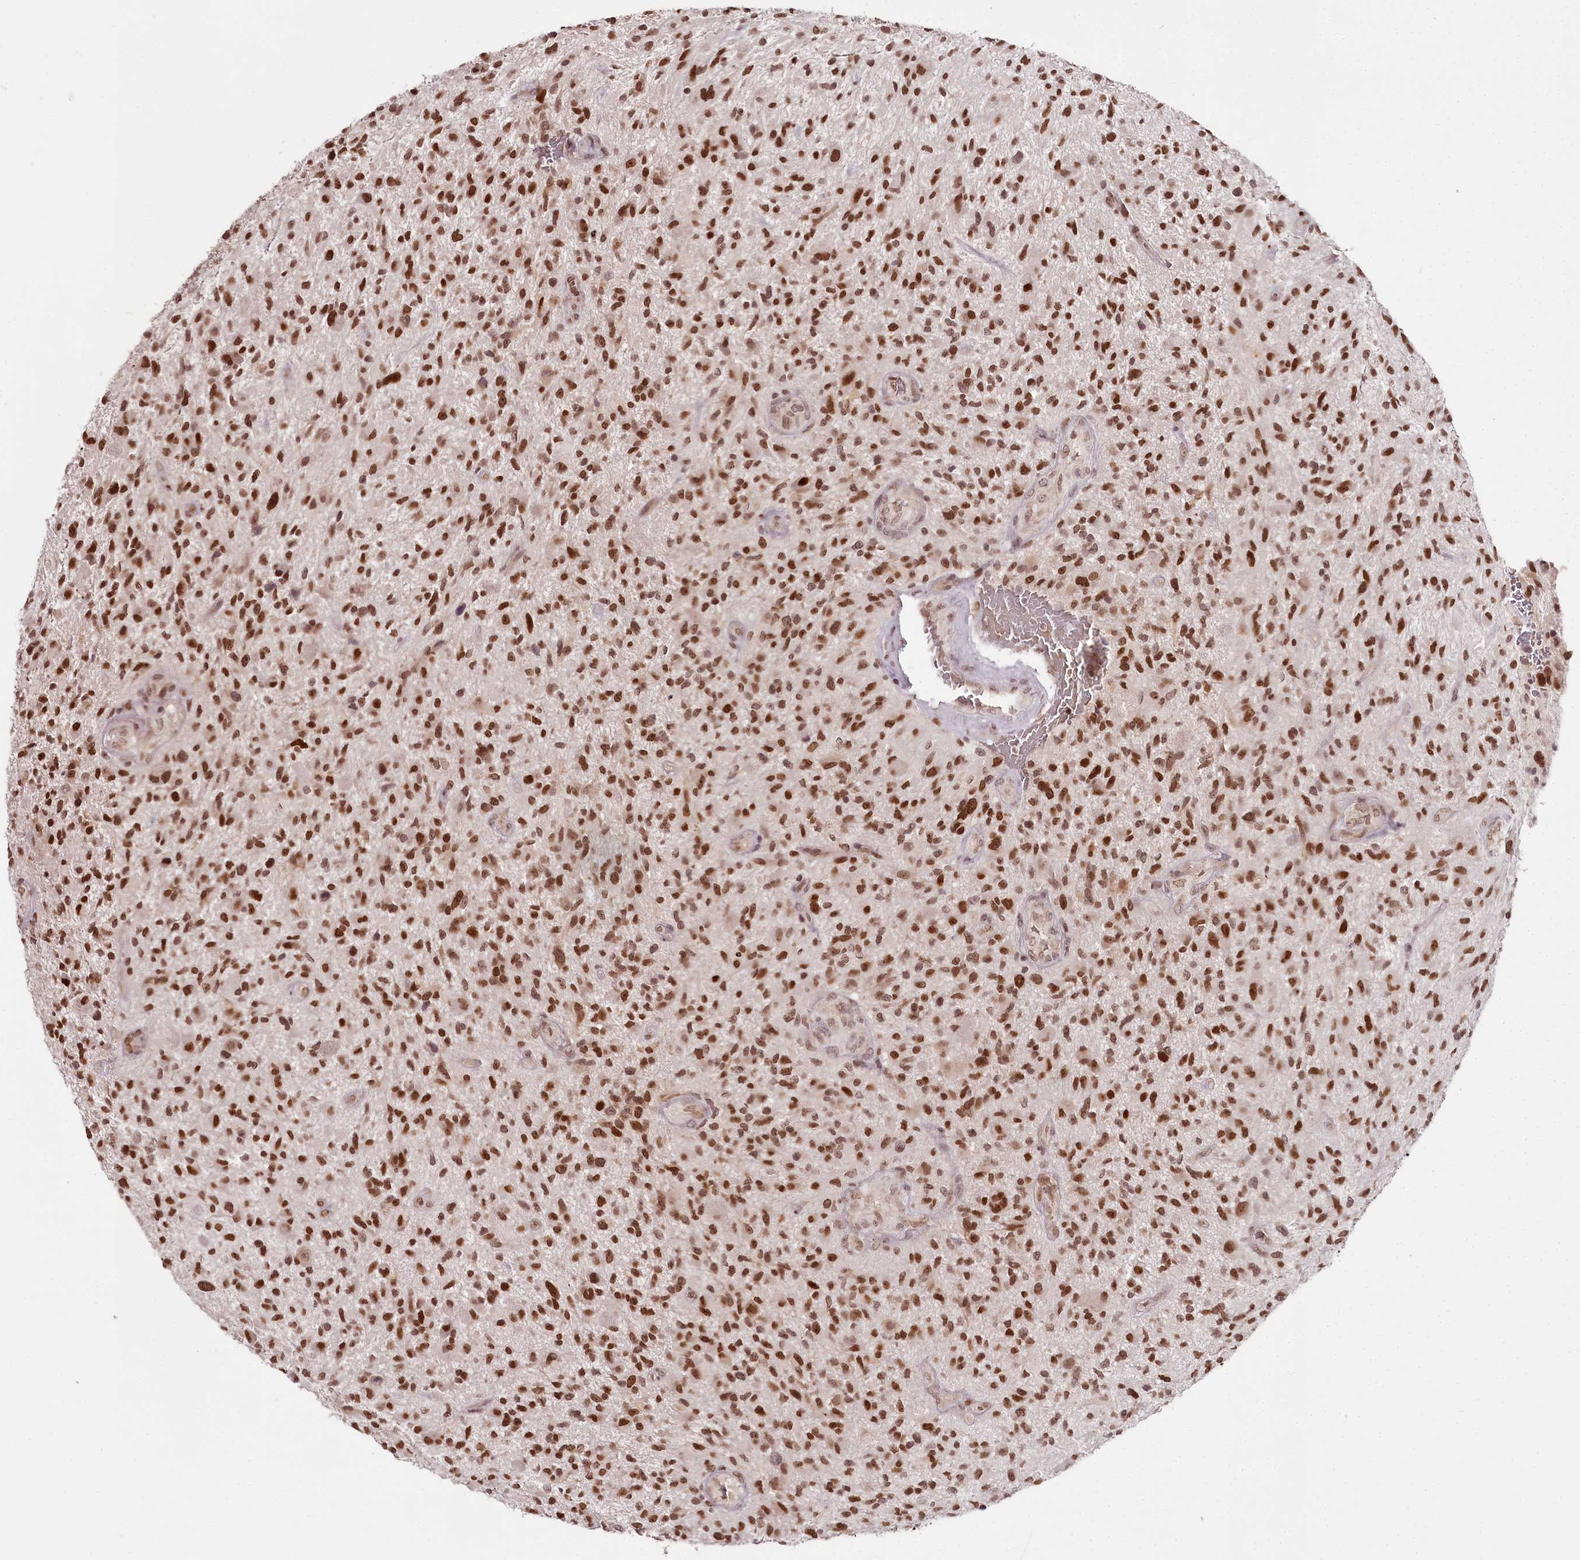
{"staining": {"intensity": "moderate", "quantity": ">75%", "location": "nuclear"}, "tissue": "glioma", "cell_type": "Tumor cells", "image_type": "cancer", "snomed": [{"axis": "morphology", "description": "Glioma, malignant, High grade"}, {"axis": "topography", "description": "Brain"}], "caption": "A high-resolution micrograph shows IHC staining of glioma, which demonstrates moderate nuclear staining in approximately >75% of tumor cells.", "gene": "THYN1", "patient": {"sex": "male", "age": 47}}